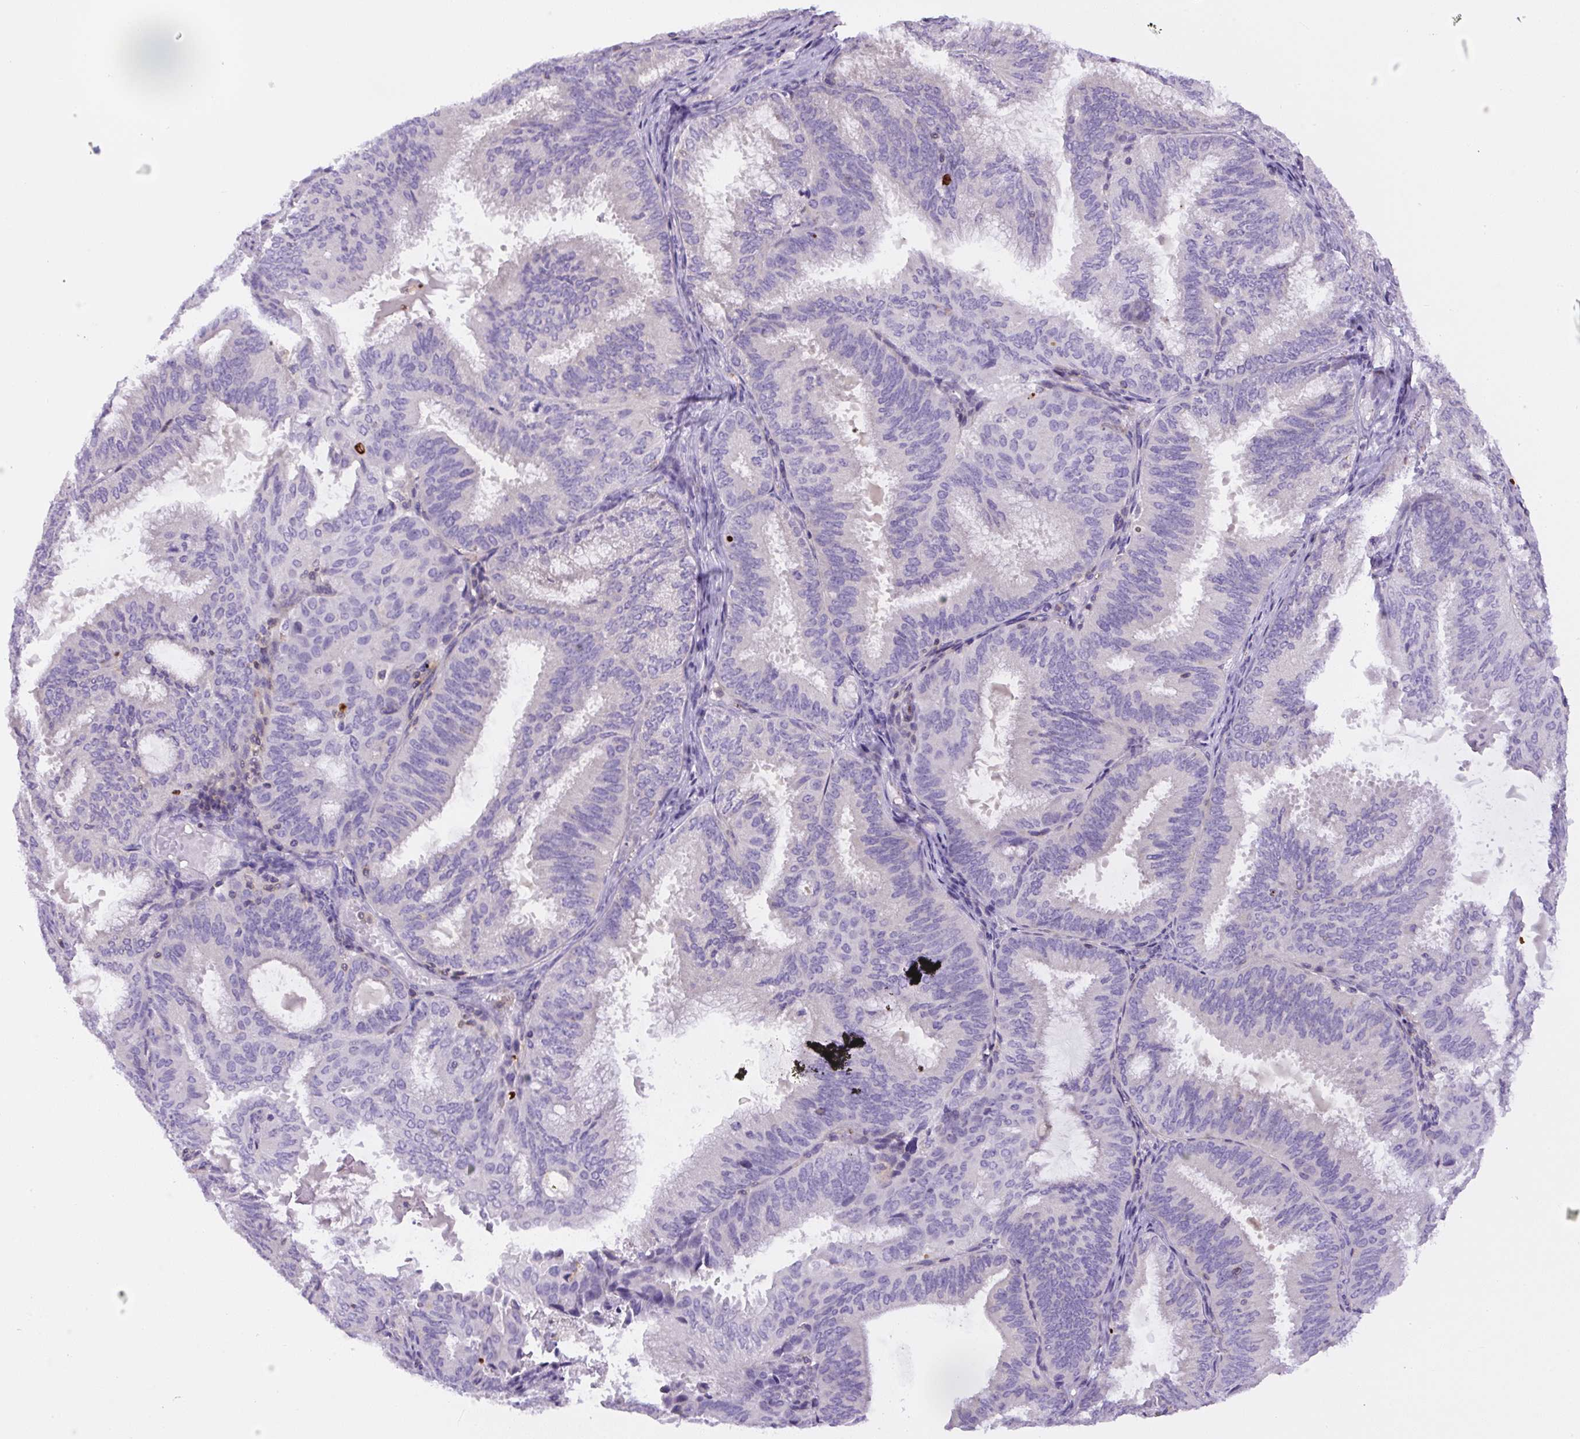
{"staining": {"intensity": "negative", "quantity": "none", "location": "none"}, "tissue": "endometrial cancer", "cell_type": "Tumor cells", "image_type": "cancer", "snomed": [{"axis": "morphology", "description": "Adenocarcinoma, NOS"}, {"axis": "topography", "description": "Endometrium"}], "caption": "Tumor cells show no significant positivity in endometrial cancer (adenocarcinoma). (DAB (3,3'-diaminobenzidine) IHC visualized using brightfield microscopy, high magnification).", "gene": "PIP5KL1", "patient": {"sex": "female", "age": 49}}